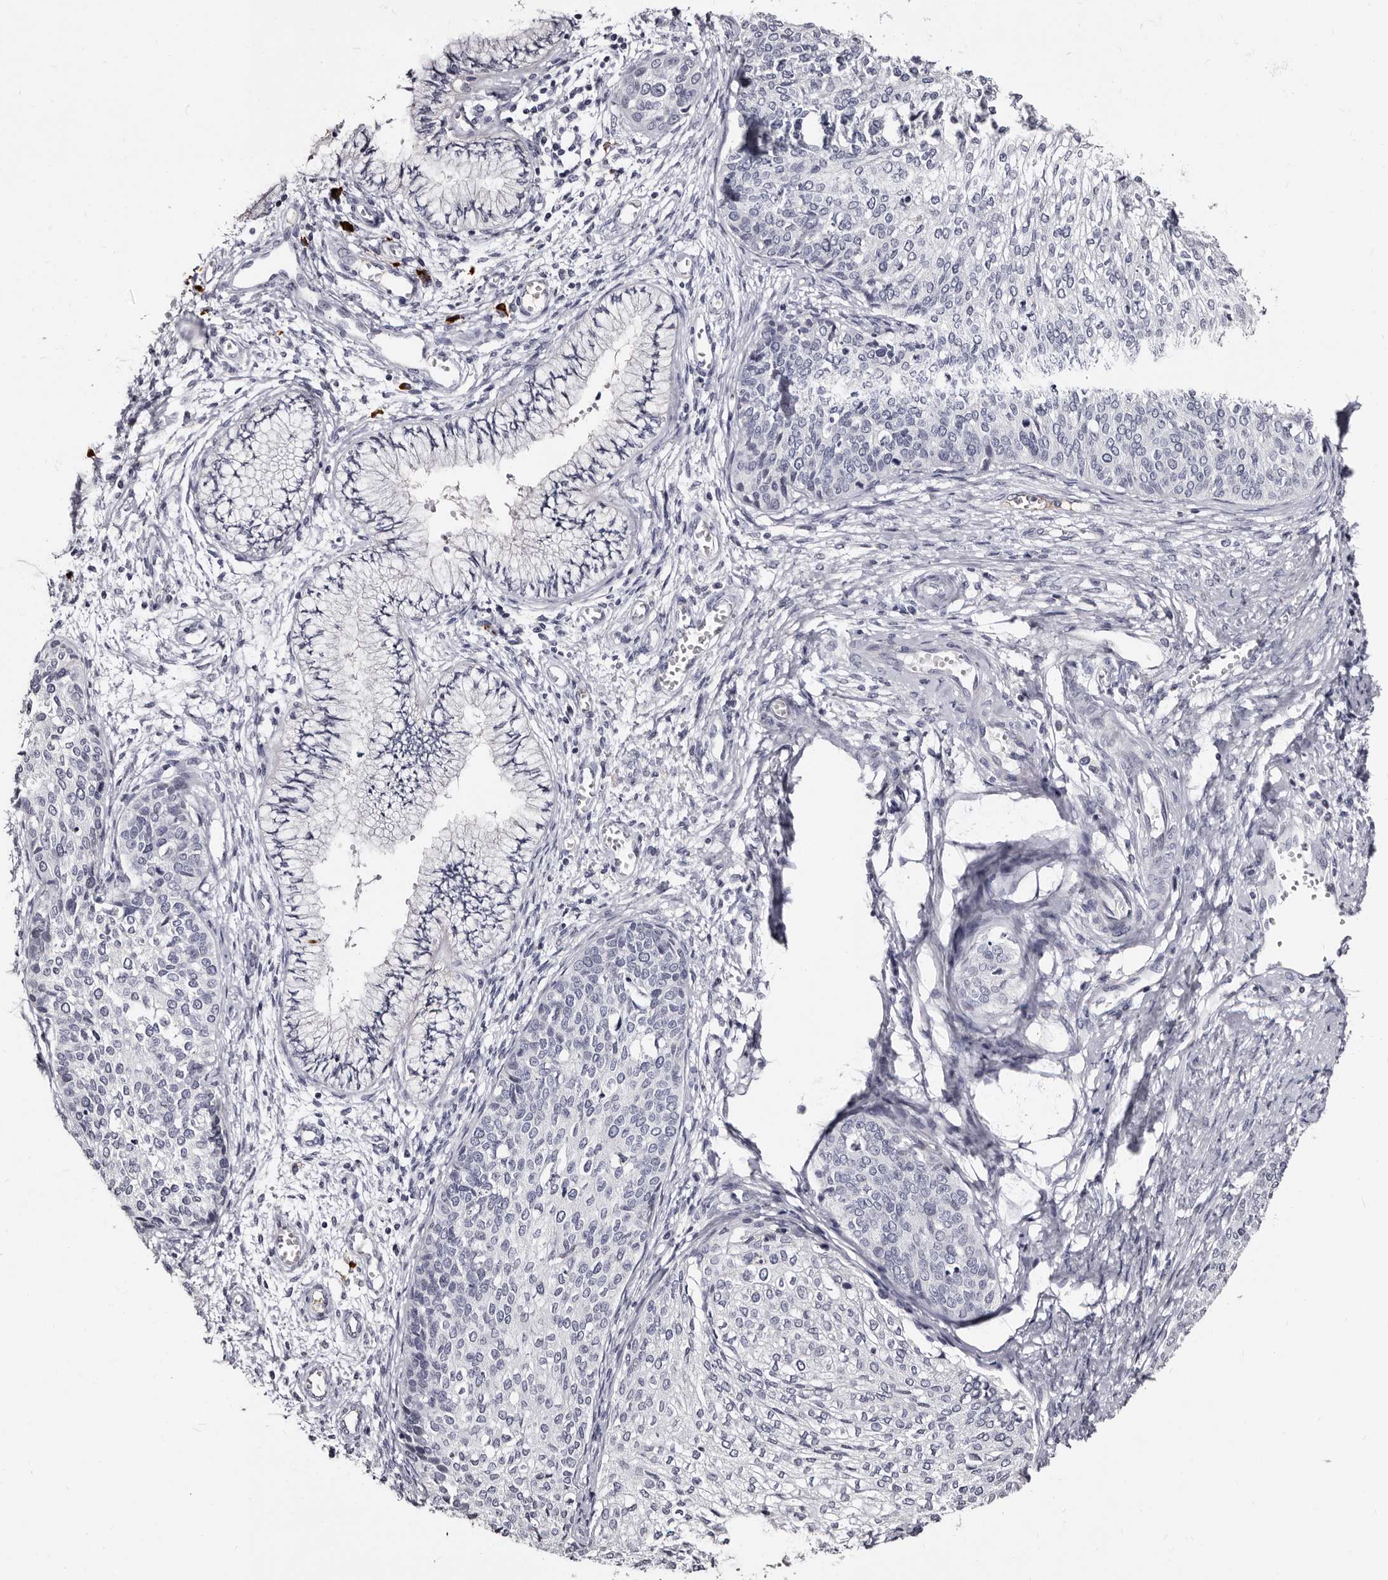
{"staining": {"intensity": "negative", "quantity": "none", "location": "none"}, "tissue": "cervical cancer", "cell_type": "Tumor cells", "image_type": "cancer", "snomed": [{"axis": "morphology", "description": "Squamous cell carcinoma, NOS"}, {"axis": "topography", "description": "Cervix"}], "caption": "Immunohistochemical staining of cervical squamous cell carcinoma shows no significant positivity in tumor cells.", "gene": "TBC1D22B", "patient": {"sex": "female", "age": 37}}